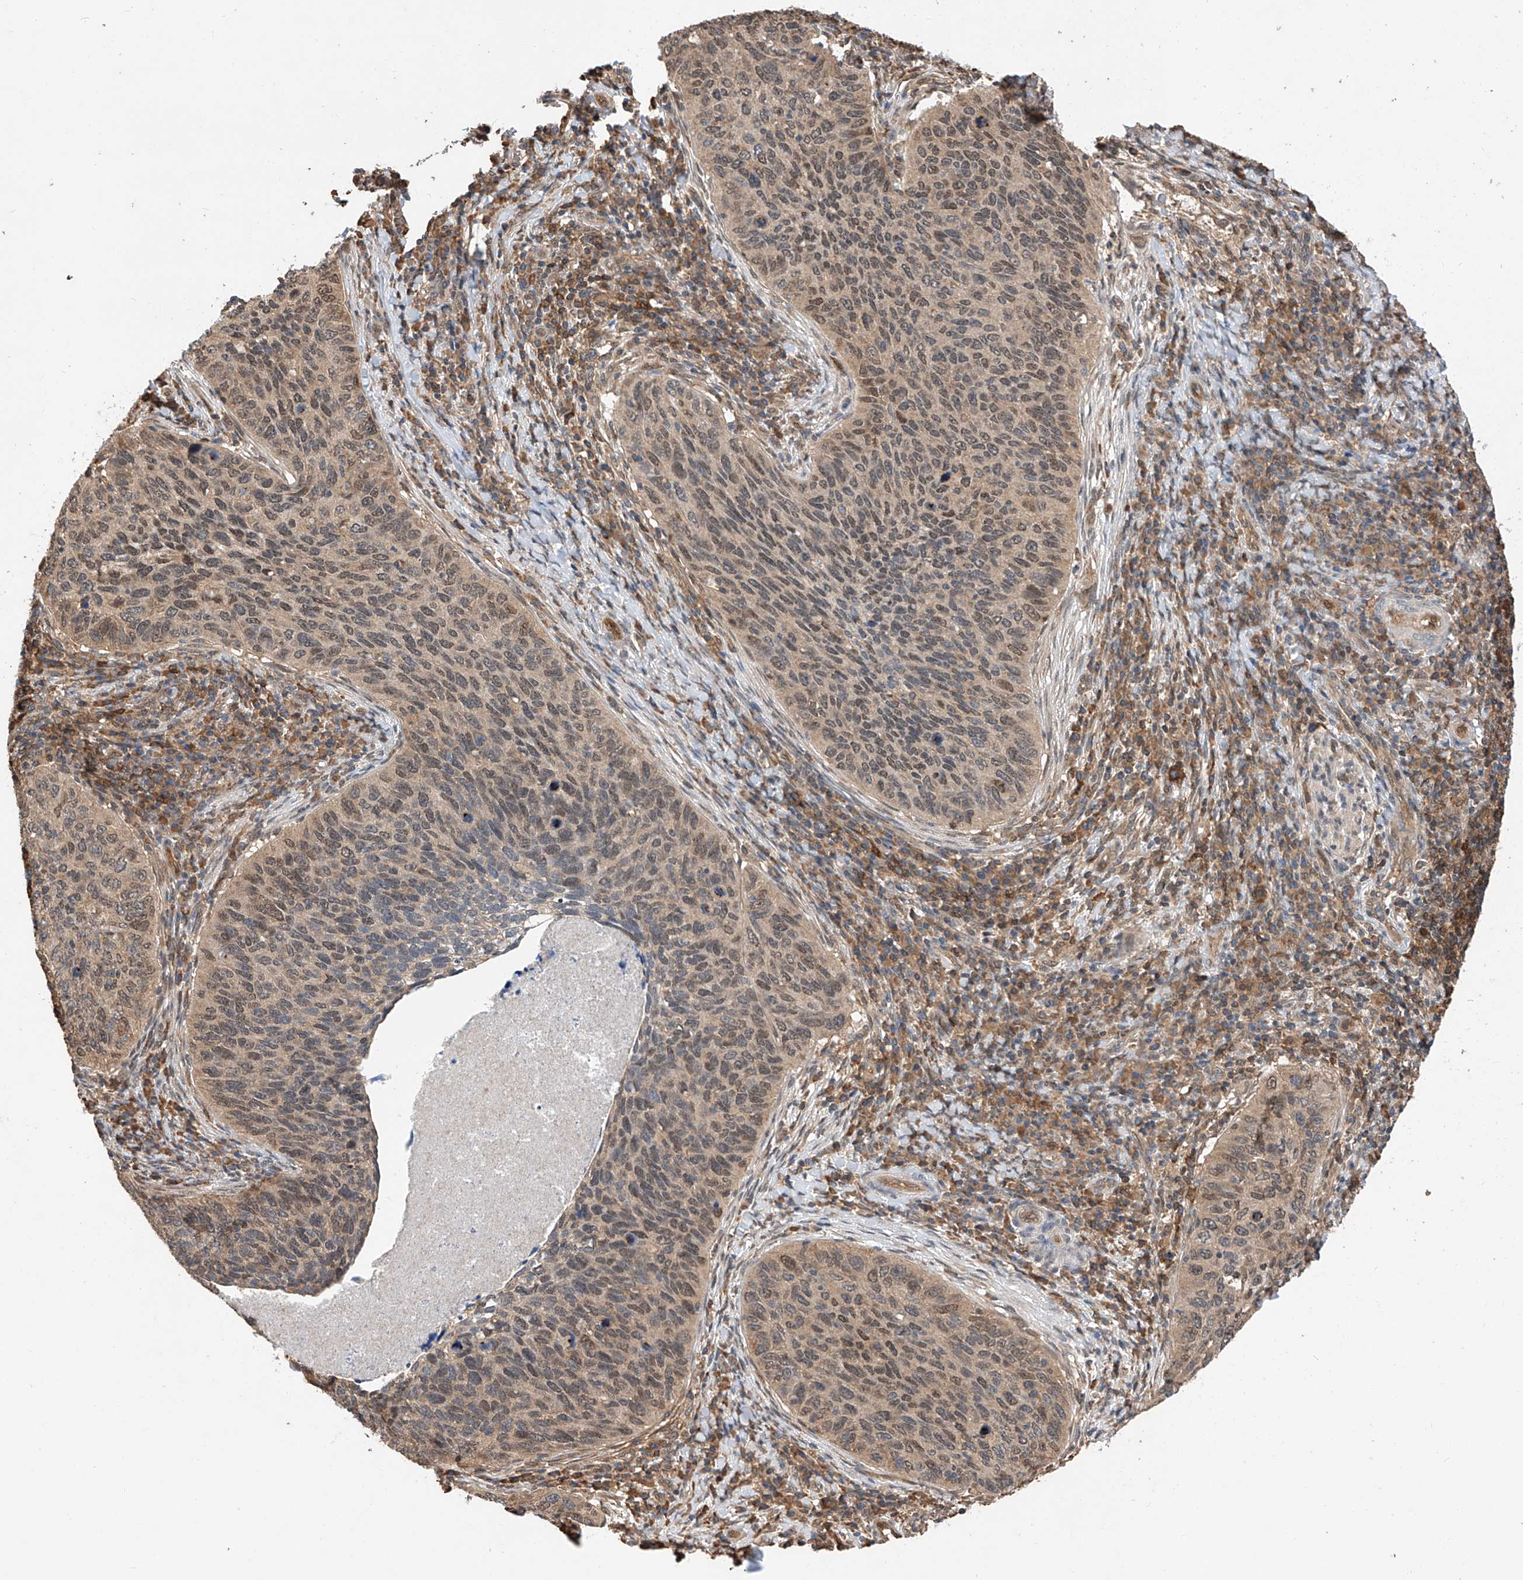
{"staining": {"intensity": "weak", "quantity": ">75%", "location": "cytoplasmic/membranous,nuclear"}, "tissue": "cervical cancer", "cell_type": "Tumor cells", "image_type": "cancer", "snomed": [{"axis": "morphology", "description": "Squamous cell carcinoma, NOS"}, {"axis": "topography", "description": "Cervix"}], "caption": "A micrograph of cervical cancer (squamous cell carcinoma) stained for a protein displays weak cytoplasmic/membranous and nuclear brown staining in tumor cells.", "gene": "RILPL2", "patient": {"sex": "female", "age": 38}}